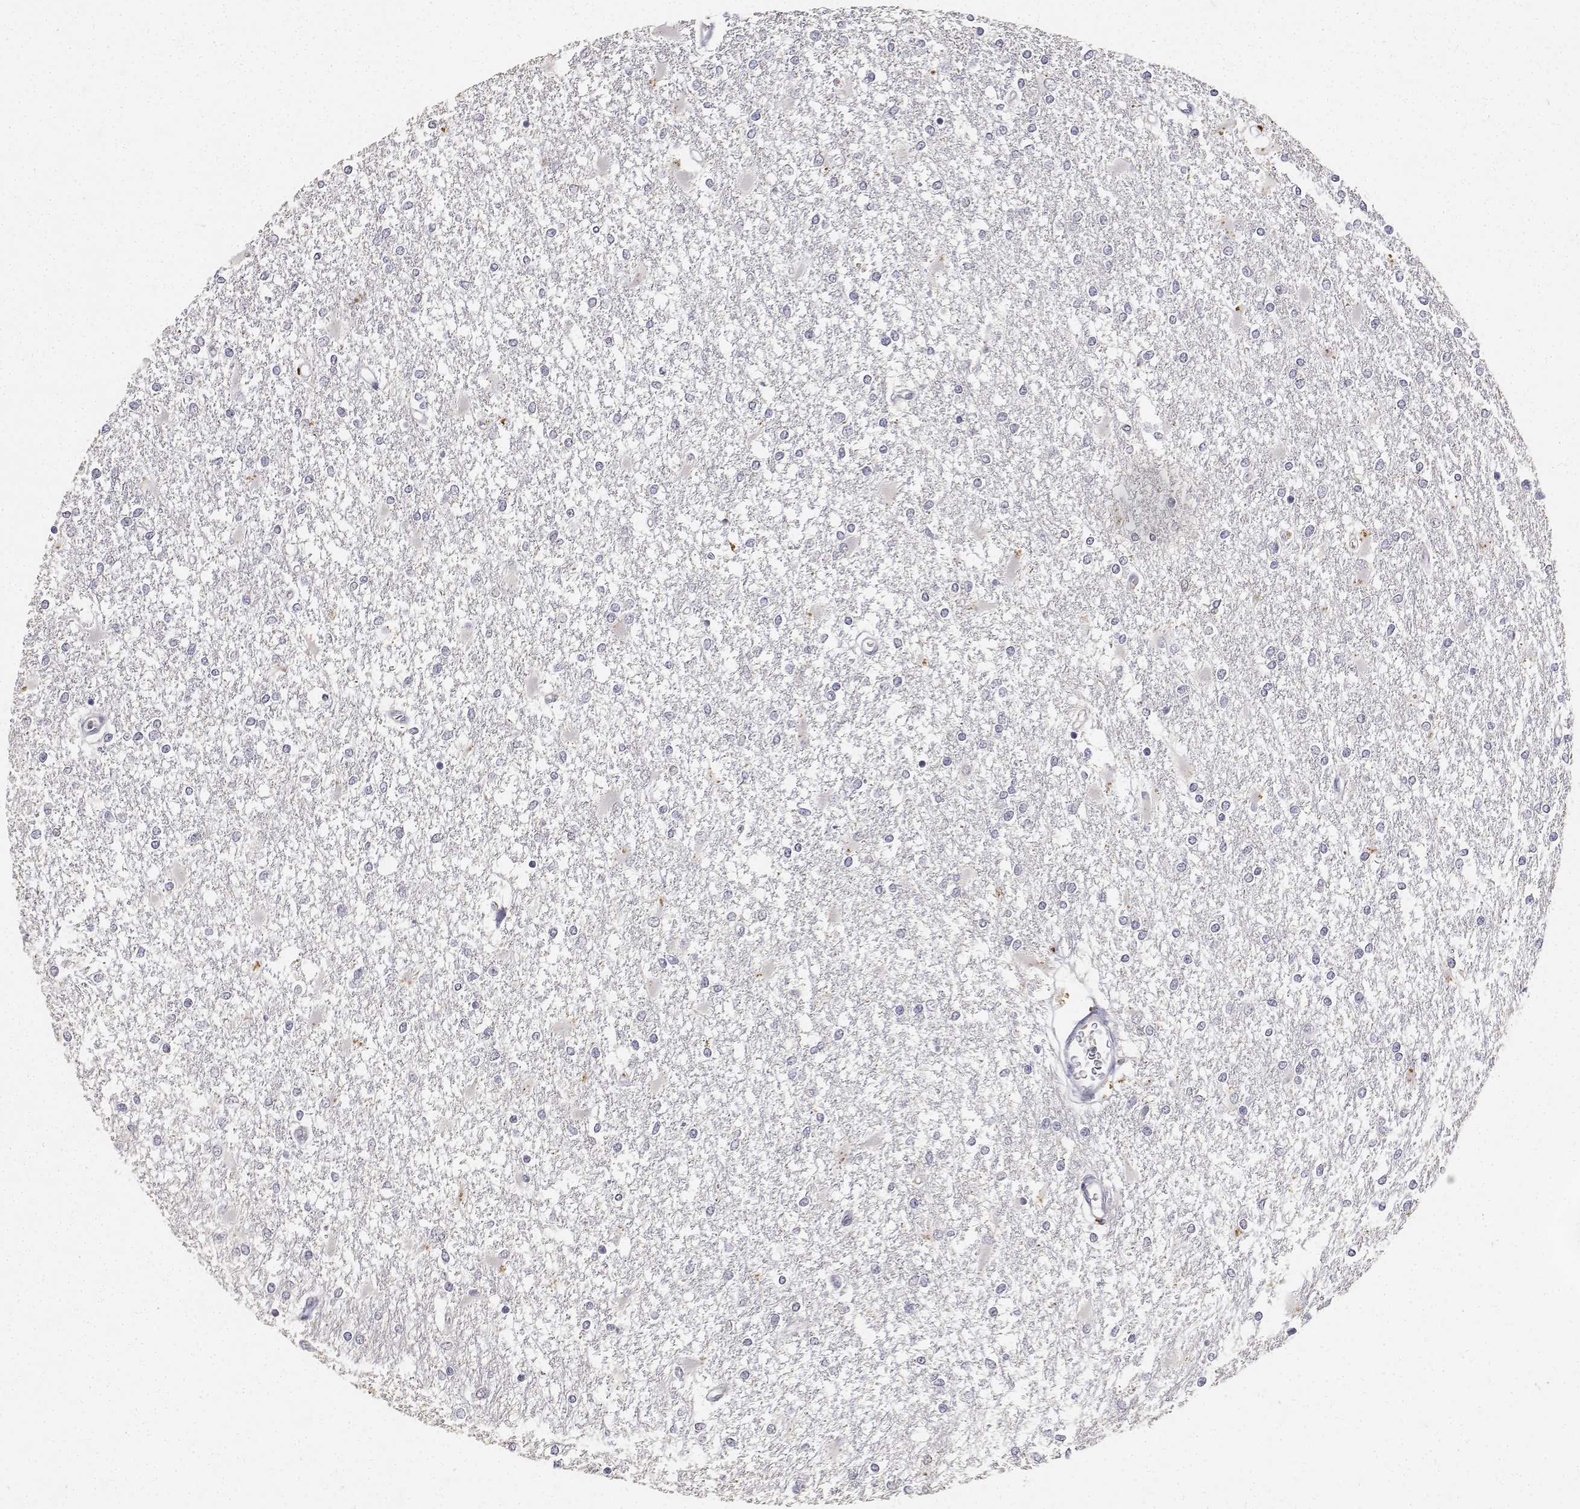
{"staining": {"intensity": "negative", "quantity": "none", "location": "none"}, "tissue": "glioma", "cell_type": "Tumor cells", "image_type": "cancer", "snomed": [{"axis": "morphology", "description": "Glioma, malignant, High grade"}, {"axis": "topography", "description": "Cerebral cortex"}], "caption": "DAB immunohistochemical staining of human glioma shows no significant positivity in tumor cells.", "gene": "PAEP", "patient": {"sex": "male", "age": 79}}